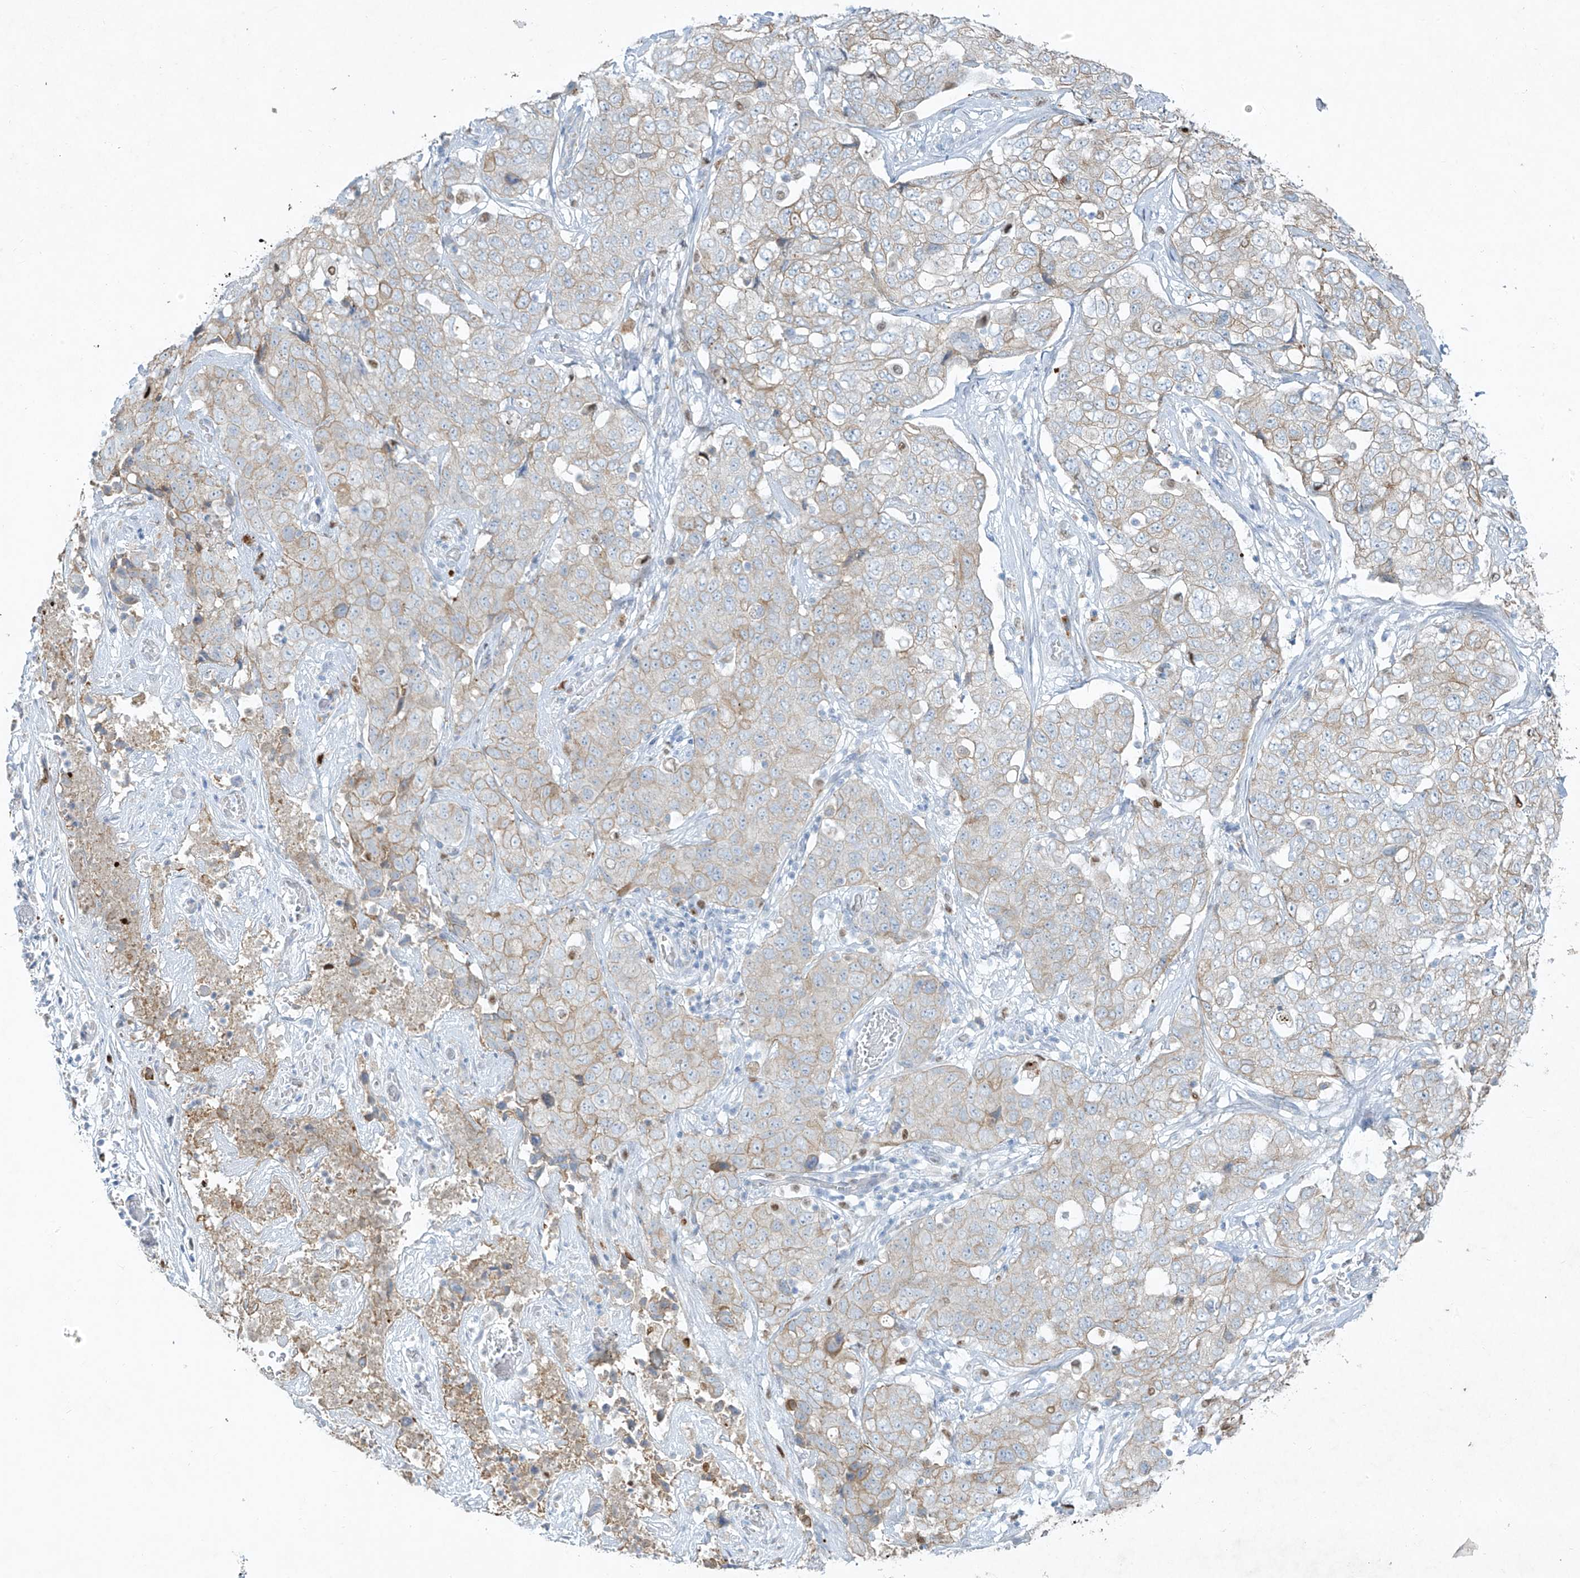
{"staining": {"intensity": "weak", "quantity": "25%-75%", "location": "cytoplasmic/membranous"}, "tissue": "stomach cancer", "cell_type": "Tumor cells", "image_type": "cancer", "snomed": [{"axis": "morphology", "description": "Normal tissue, NOS"}, {"axis": "morphology", "description": "Adenocarcinoma, NOS"}, {"axis": "topography", "description": "Lymph node"}, {"axis": "topography", "description": "Stomach"}], "caption": "A high-resolution image shows immunohistochemistry (IHC) staining of adenocarcinoma (stomach), which reveals weak cytoplasmic/membranous expression in approximately 25%-75% of tumor cells.", "gene": "TUBE1", "patient": {"sex": "male", "age": 48}}